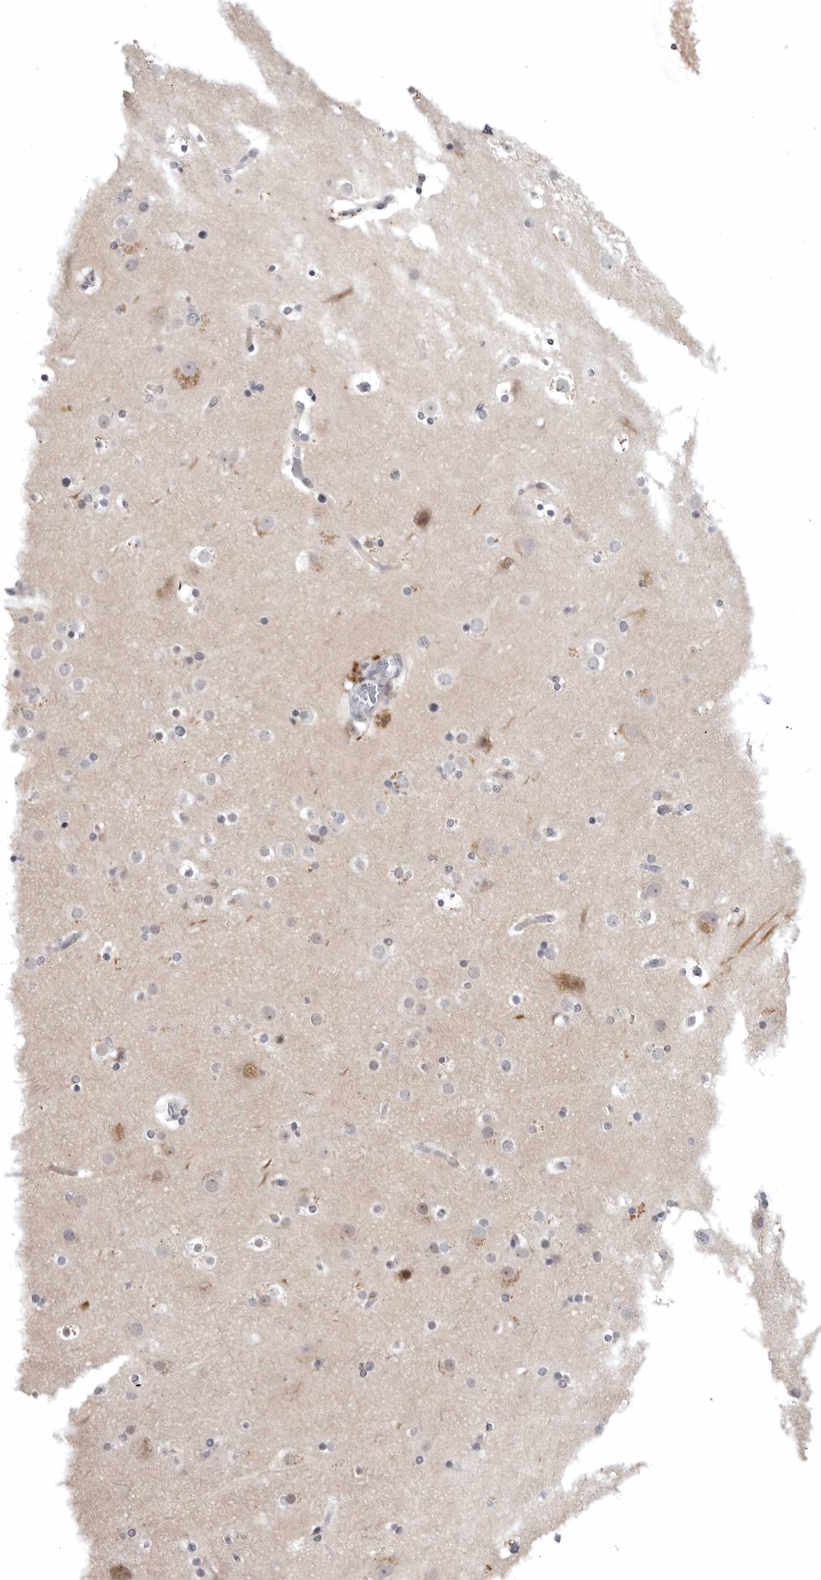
{"staining": {"intensity": "weak", "quantity": "25%-75%", "location": "cytoplasmic/membranous"}, "tissue": "cerebral cortex", "cell_type": "Endothelial cells", "image_type": "normal", "snomed": [{"axis": "morphology", "description": "Normal tissue, NOS"}, {"axis": "topography", "description": "Cerebral cortex"}], "caption": "Cerebral cortex stained with DAB immunohistochemistry (IHC) displays low levels of weak cytoplasmic/membranous positivity in about 25%-75% of endothelial cells.", "gene": "CD300LD", "patient": {"sex": "male", "age": 57}}